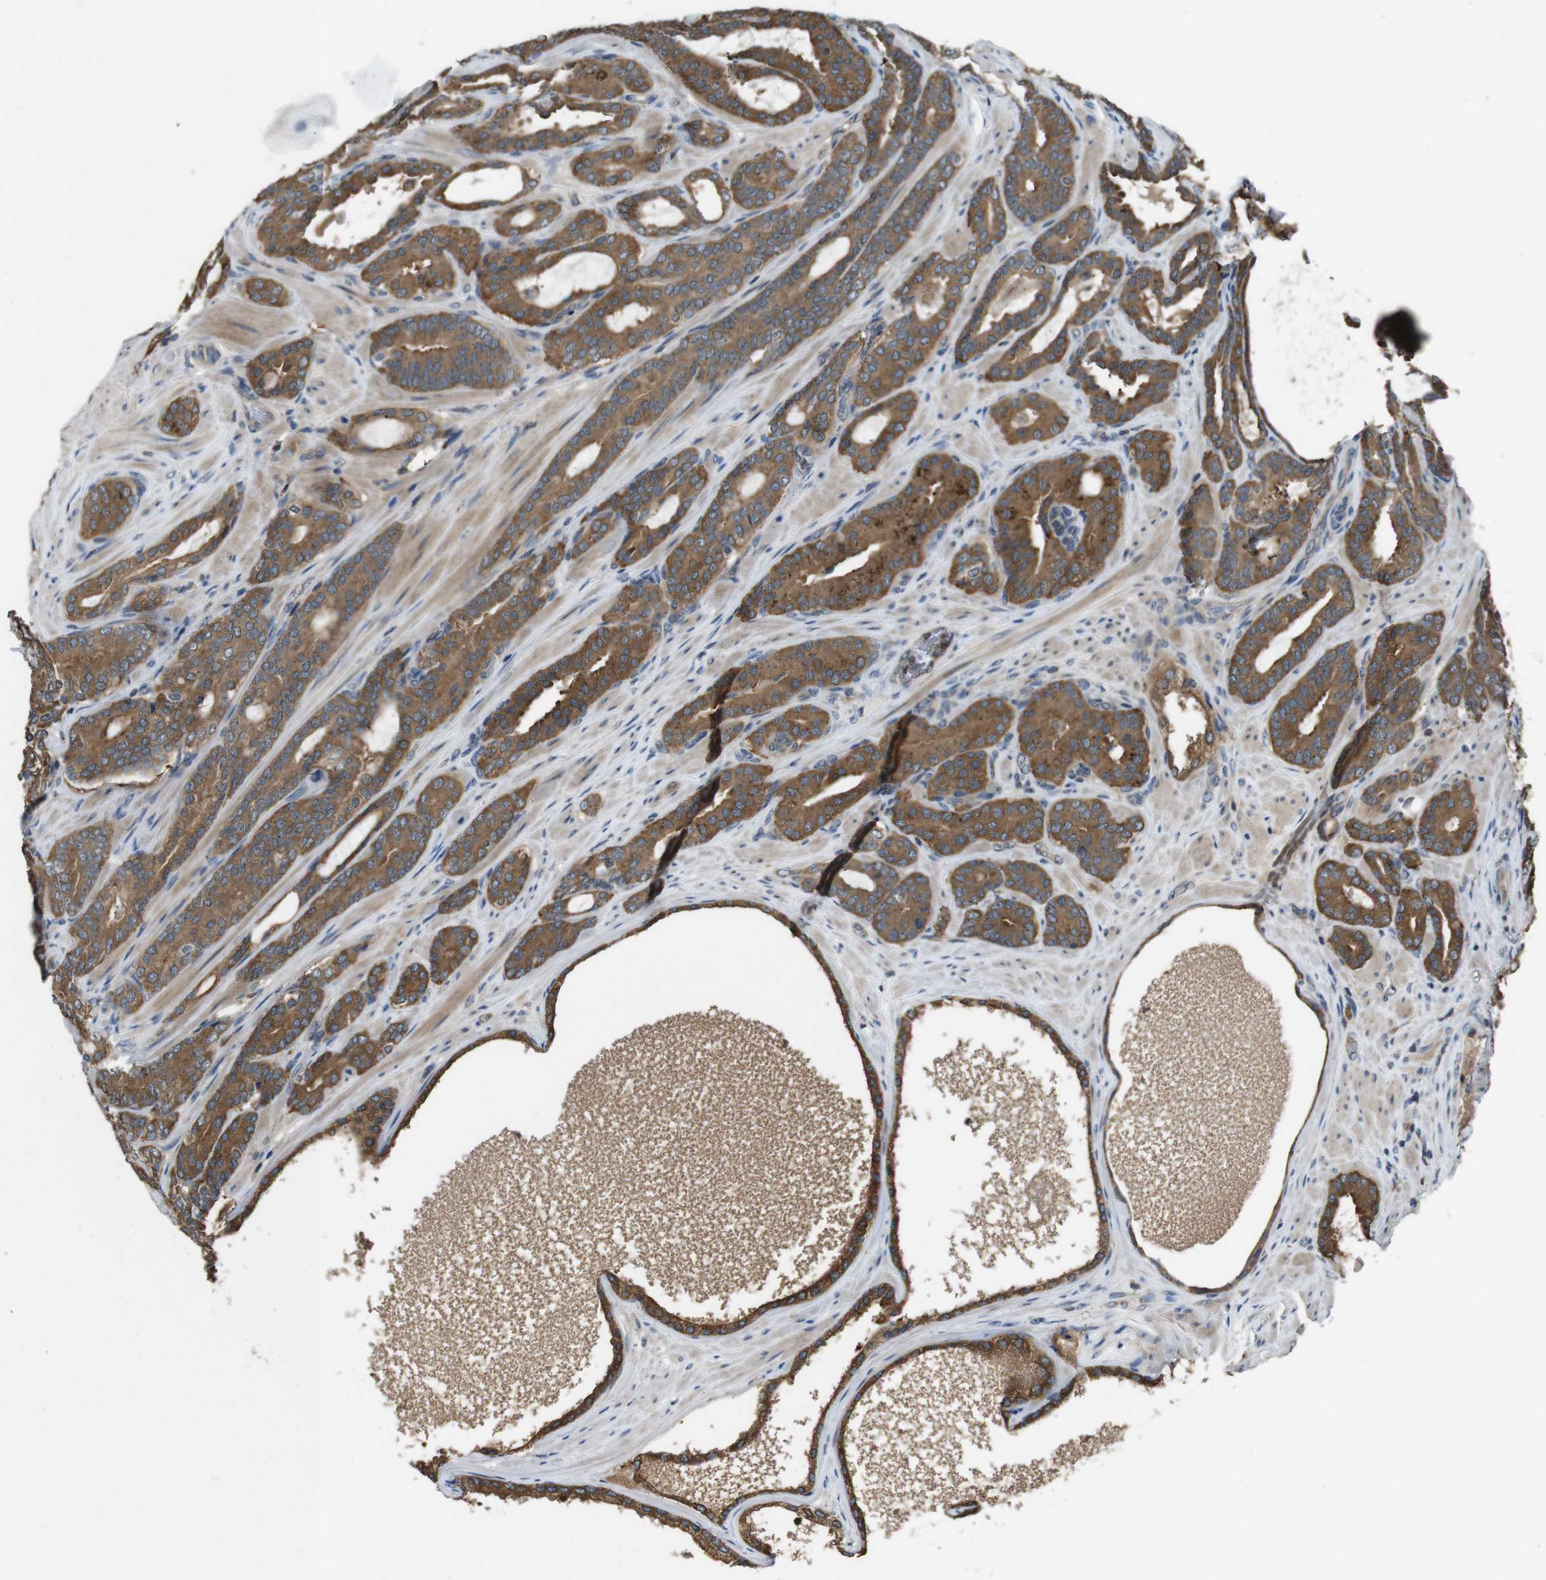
{"staining": {"intensity": "moderate", "quantity": ">75%", "location": "cytoplasmic/membranous"}, "tissue": "prostate cancer", "cell_type": "Tumor cells", "image_type": "cancer", "snomed": [{"axis": "morphology", "description": "Adenocarcinoma, Low grade"}, {"axis": "topography", "description": "Prostate"}], "caption": "Human prostate low-grade adenocarcinoma stained for a protein (brown) reveals moderate cytoplasmic/membranous positive staining in about >75% of tumor cells.", "gene": "SLC22A23", "patient": {"sex": "male", "age": 63}}